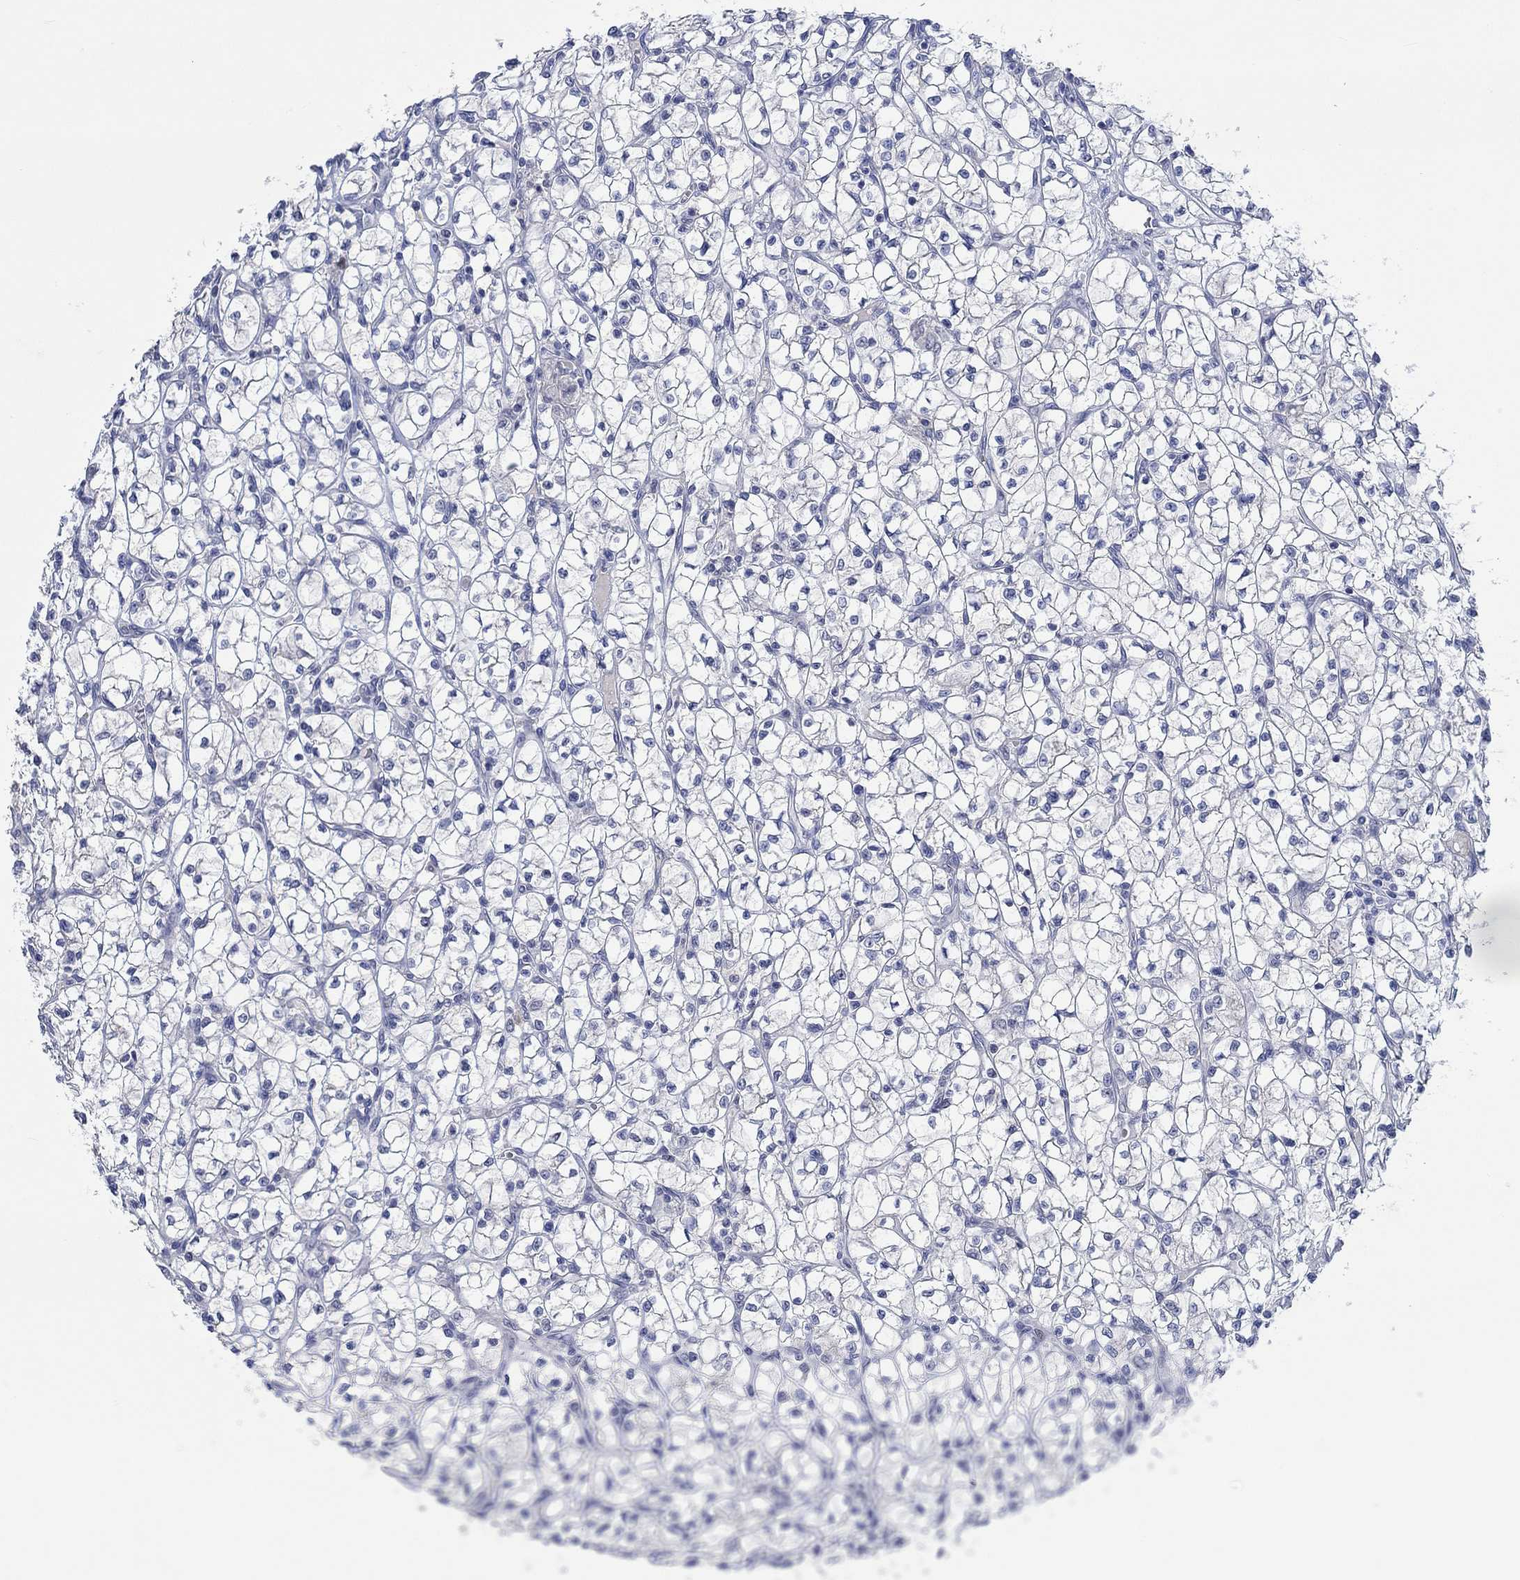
{"staining": {"intensity": "negative", "quantity": "none", "location": "none"}, "tissue": "renal cancer", "cell_type": "Tumor cells", "image_type": "cancer", "snomed": [{"axis": "morphology", "description": "Adenocarcinoma, NOS"}, {"axis": "topography", "description": "Kidney"}], "caption": "Histopathology image shows no protein positivity in tumor cells of renal adenocarcinoma tissue.", "gene": "DLK1", "patient": {"sex": "female", "age": 64}}